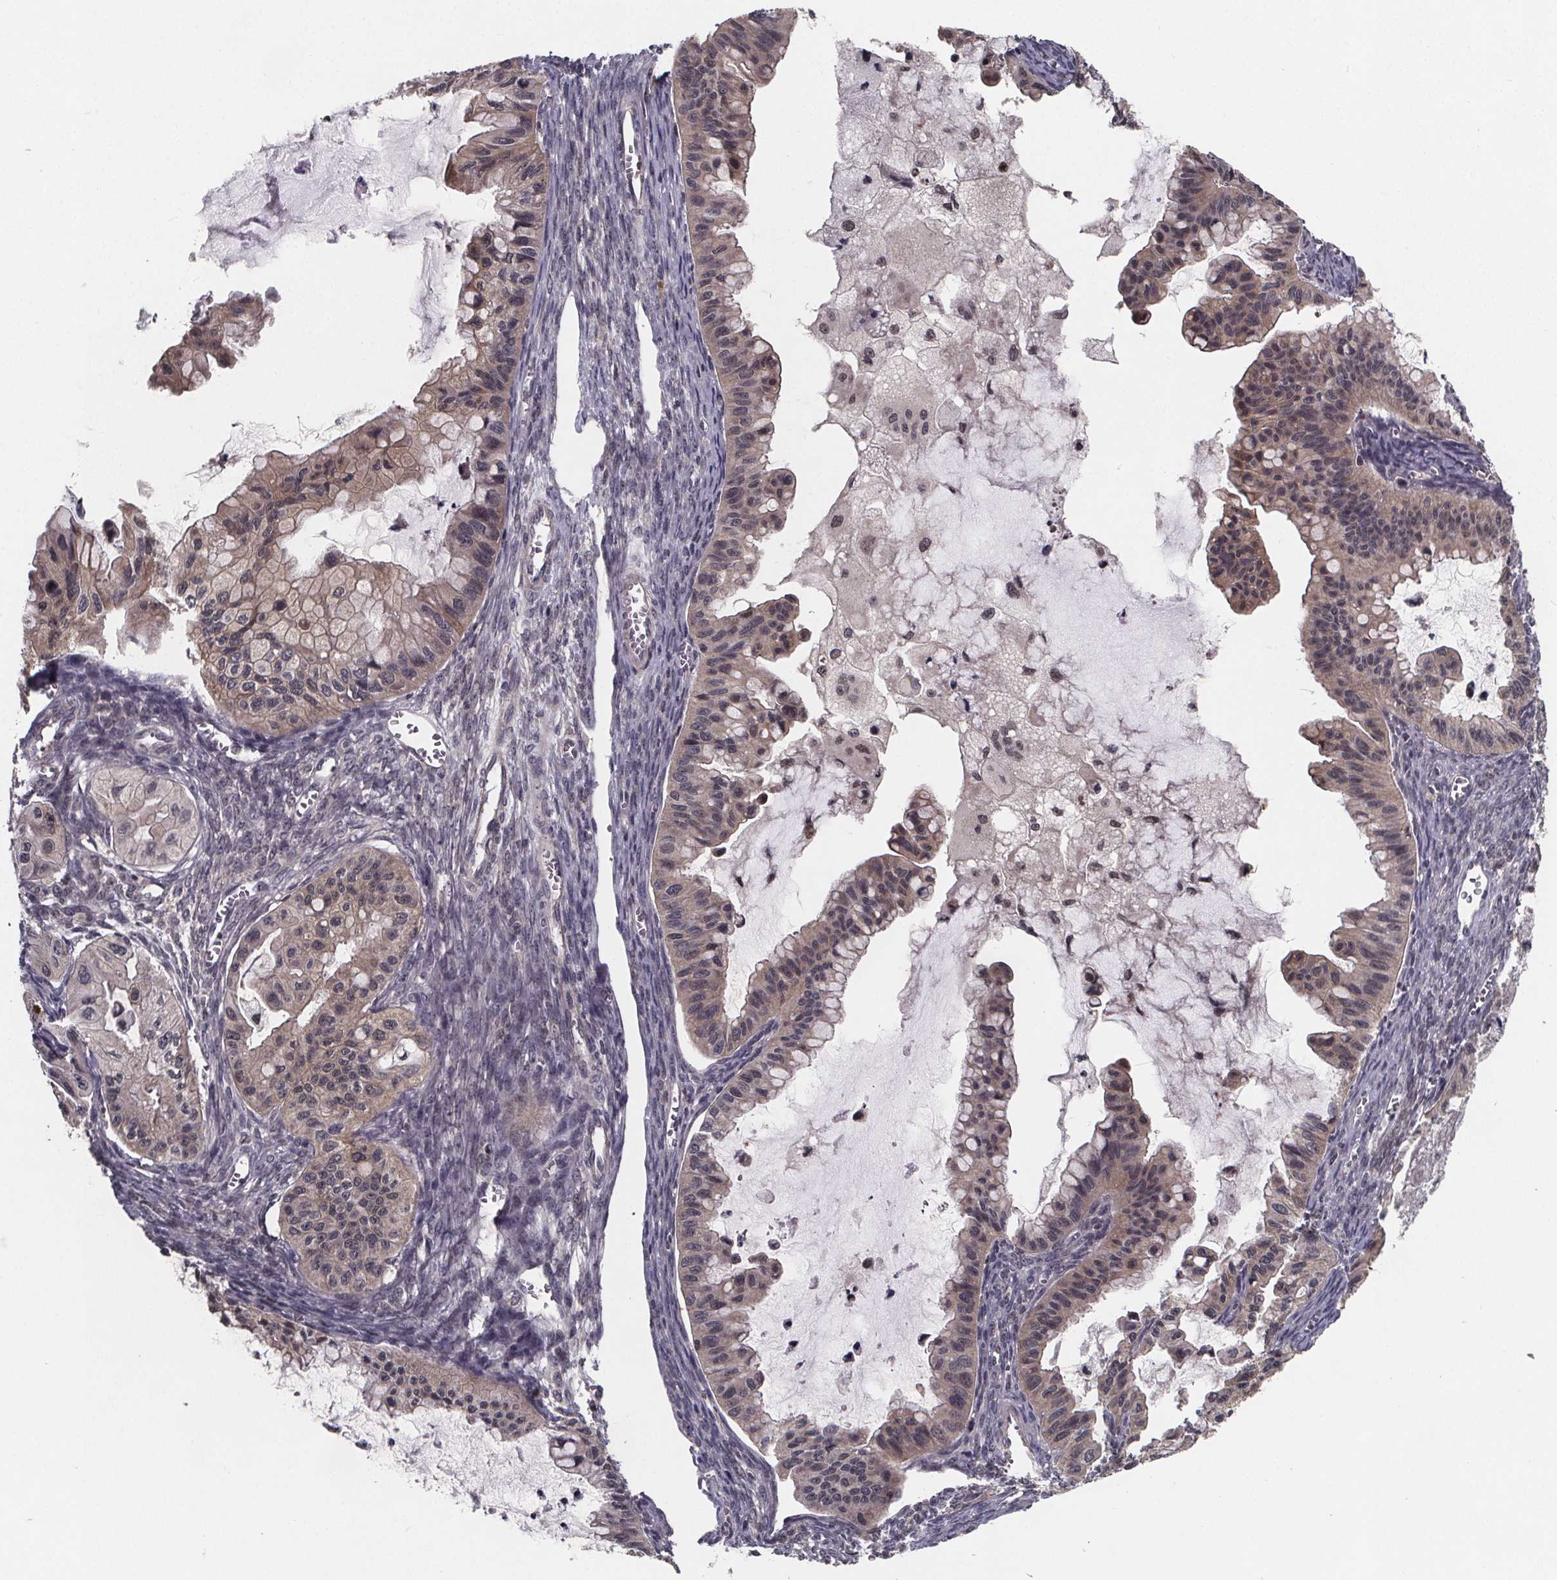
{"staining": {"intensity": "weak", "quantity": ">75%", "location": "cytoplasmic/membranous,nuclear"}, "tissue": "ovarian cancer", "cell_type": "Tumor cells", "image_type": "cancer", "snomed": [{"axis": "morphology", "description": "Cystadenocarcinoma, mucinous, NOS"}, {"axis": "topography", "description": "Ovary"}], "caption": "Protein staining of ovarian cancer (mucinous cystadenocarcinoma) tissue reveals weak cytoplasmic/membranous and nuclear staining in about >75% of tumor cells. Nuclei are stained in blue.", "gene": "FN3KRP", "patient": {"sex": "female", "age": 72}}